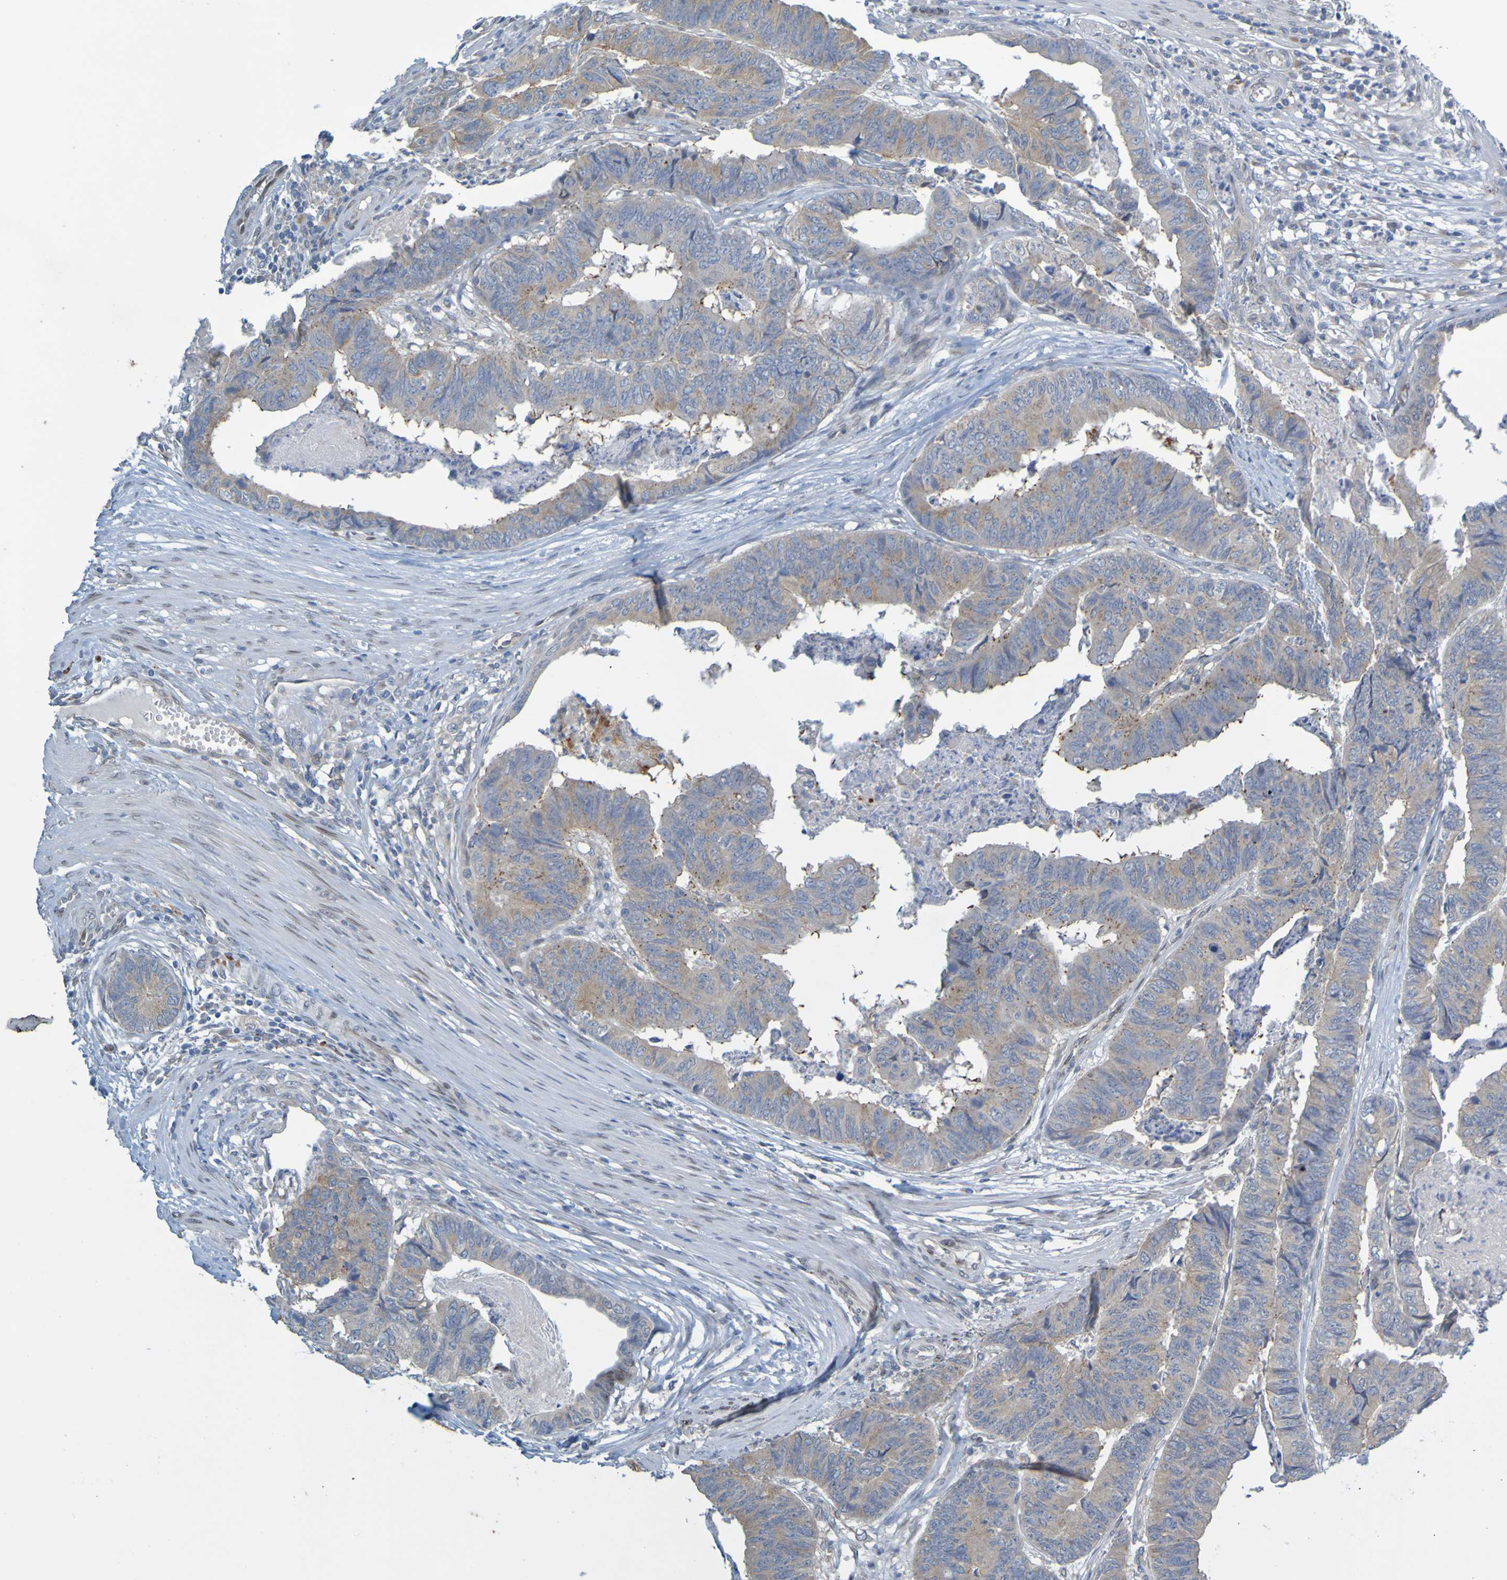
{"staining": {"intensity": "moderate", "quantity": ">75%", "location": "cytoplasmic/membranous"}, "tissue": "stomach cancer", "cell_type": "Tumor cells", "image_type": "cancer", "snomed": [{"axis": "morphology", "description": "Adenocarcinoma, NOS"}, {"axis": "topography", "description": "Stomach, lower"}], "caption": "Brown immunohistochemical staining in stomach cancer (adenocarcinoma) displays moderate cytoplasmic/membranous positivity in about >75% of tumor cells.", "gene": "MAG", "patient": {"sex": "male", "age": 77}}